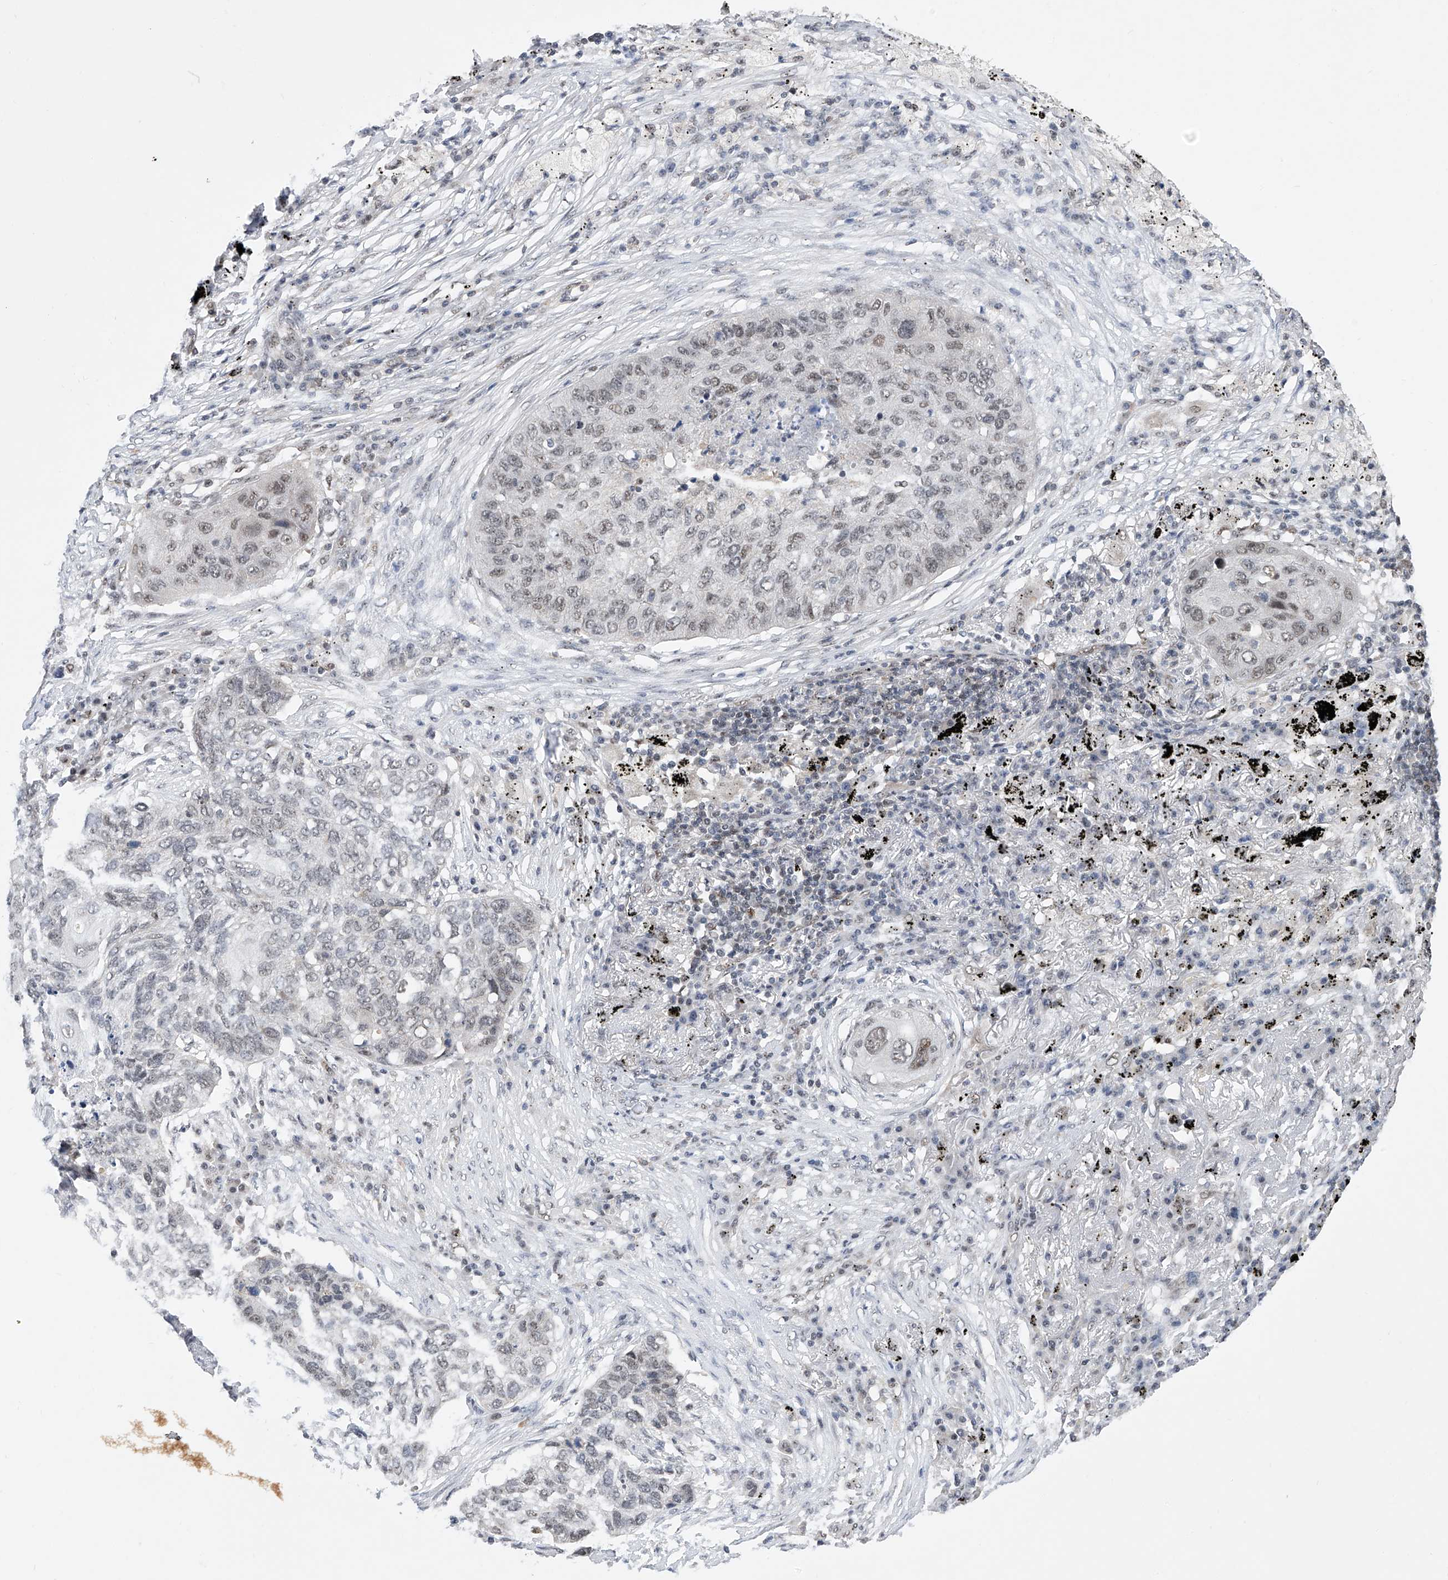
{"staining": {"intensity": "moderate", "quantity": "25%-75%", "location": "nuclear"}, "tissue": "lung cancer", "cell_type": "Tumor cells", "image_type": "cancer", "snomed": [{"axis": "morphology", "description": "Squamous cell carcinoma, NOS"}, {"axis": "topography", "description": "Lung"}], "caption": "The micrograph demonstrates a brown stain indicating the presence of a protein in the nuclear of tumor cells in squamous cell carcinoma (lung).", "gene": "RAD54L", "patient": {"sex": "female", "age": 63}}